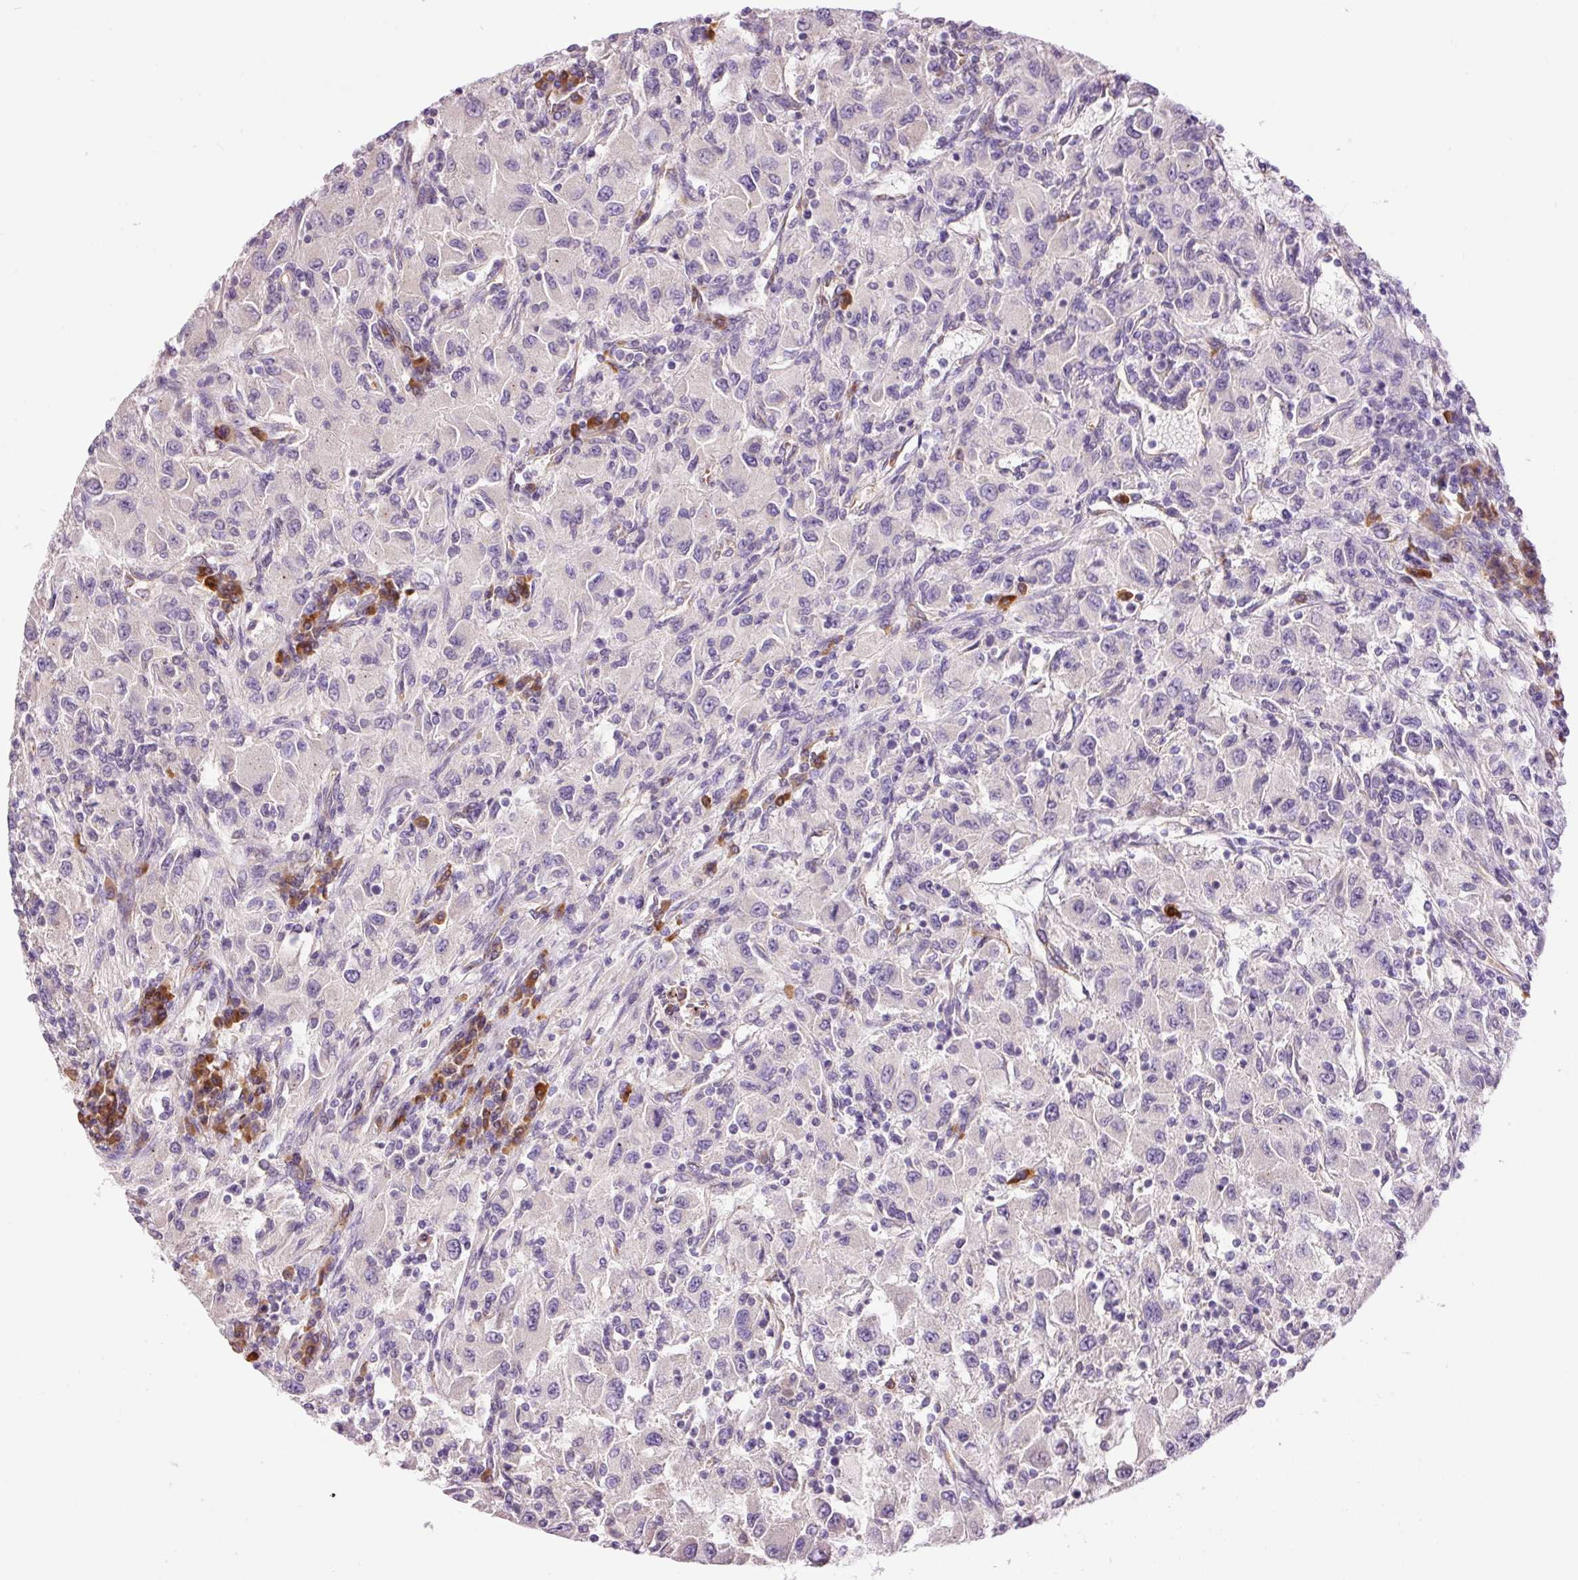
{"staining": {"intensity": "negative", "quantity": "none", "location": "none"}, "tissue": "renal cancer", "cell_type": "Tumor cells", "image_type": "cancer", "snomed": [{"axis": "morphology", "description": "Adenocarcinoma, NOS"}, {"axis": "topography", "description": "Kidney"}], "caption": "Immunohistochemistry histopathology image of human adenocarcinoma (renal) stained for a protein (brown), which reveals no expression in tumor cells.", "gene": "PNPLA5", "patient": {"sex": "female", "age": 67}}